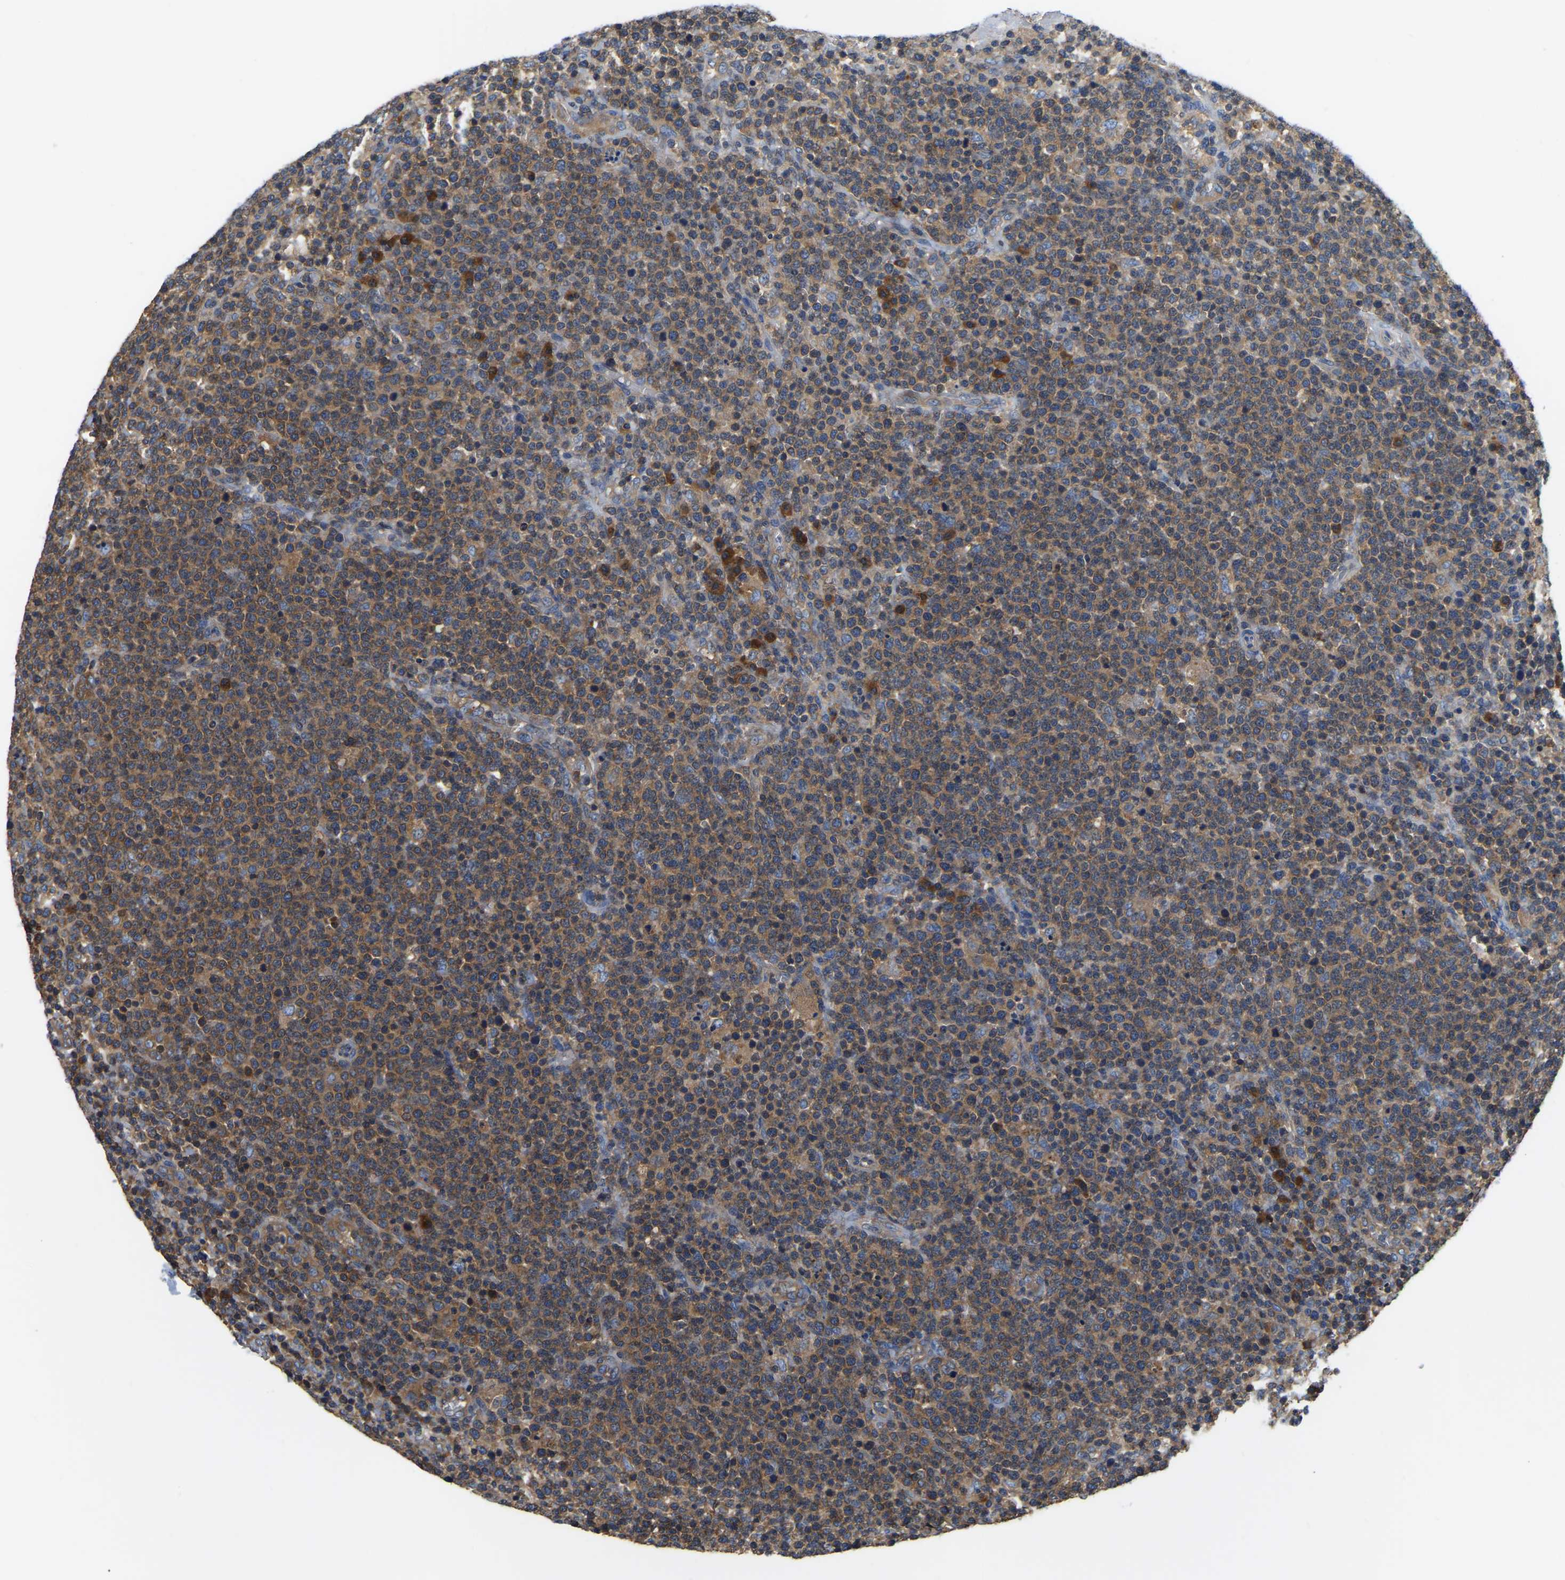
{"staining": {"intensity": "moderate", "quantity": ">75%", "location": "cytoplasmic/membranous"}, "tissue": "lymphoma", "cell_type": "Tumor cells", "image_type": "cancer", "snomed": [{"axis": "morphology", "description": "Malignant lymphoma, non-Hodgkin's type, High grade"}, {"axis": "topography", "description": "Lymph node"}], "caption": "Immunohistochemistry (IHC) histopathology image of human lymphoma stained for a protein (brown), which displays medium levels of moderate cytoplasmic/membranous expression in about >75% of tumor cells.", "gene": "GARS1", "patient": {"sex": "male", "age": 61}}